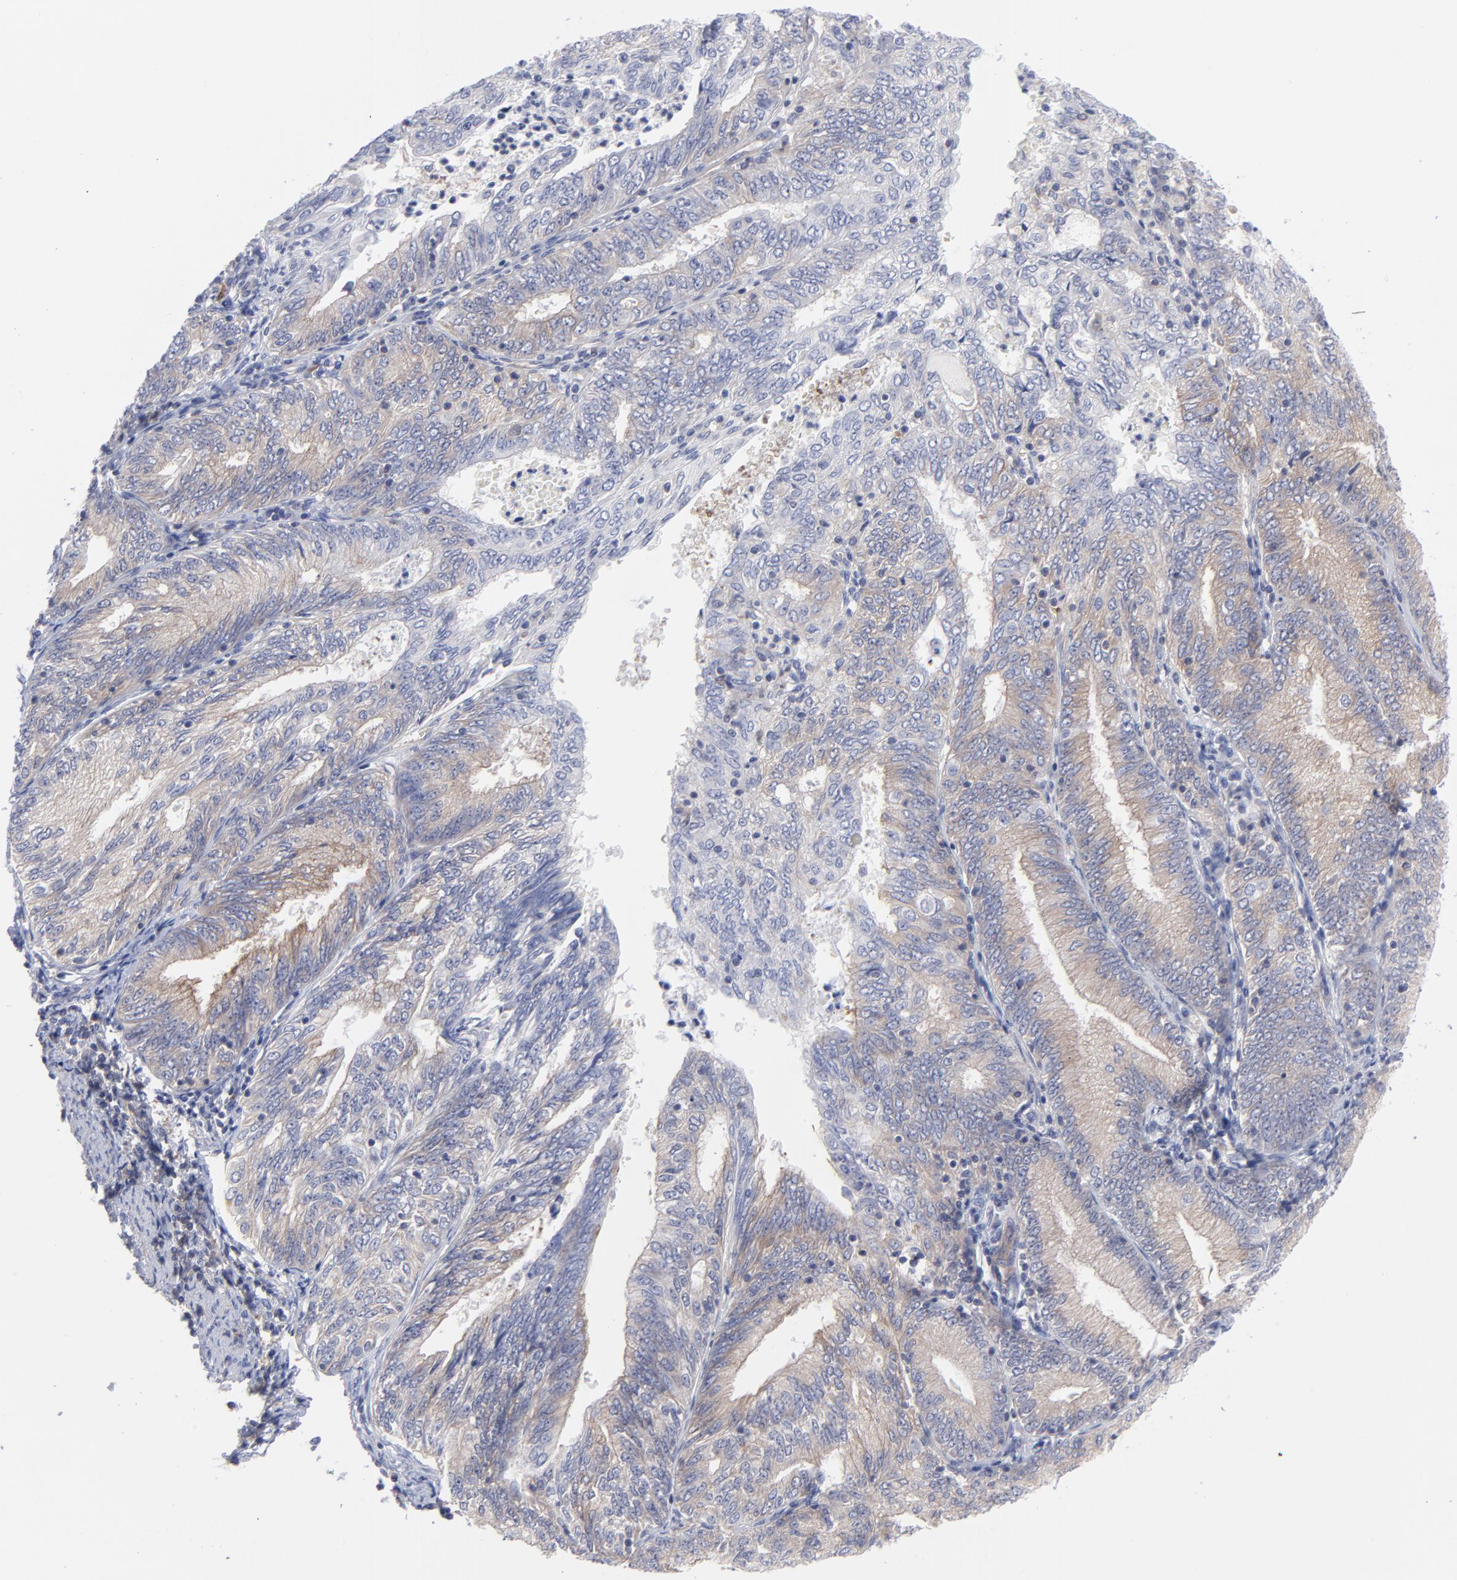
{"staining": {"intensity": "weak", "quantity": "25%-75%", "location": "cytoplasmic/membranous"}, "tissue": "endometrial cancer", "cell_type": "Tumor cells", "image_type": "cancer", "snomed": [{"axis": "morphology", "description": "Adenocarcinoma, NOS"}, {"axis": "topography", "description": "Endometrium"}], "caption": "Brown immunohistochemical staining in endometrial cancer reveals weak cytoplasmic/membranous positivity in about 25%-75% of tumor cells. The protein of interest is stained brown, and the nuclei are stained in blue (DAB IHC with brightfield microscopy, high magnification).", "gene": "NFKBIA", "patient": {"sex": "female", "age": 69}}